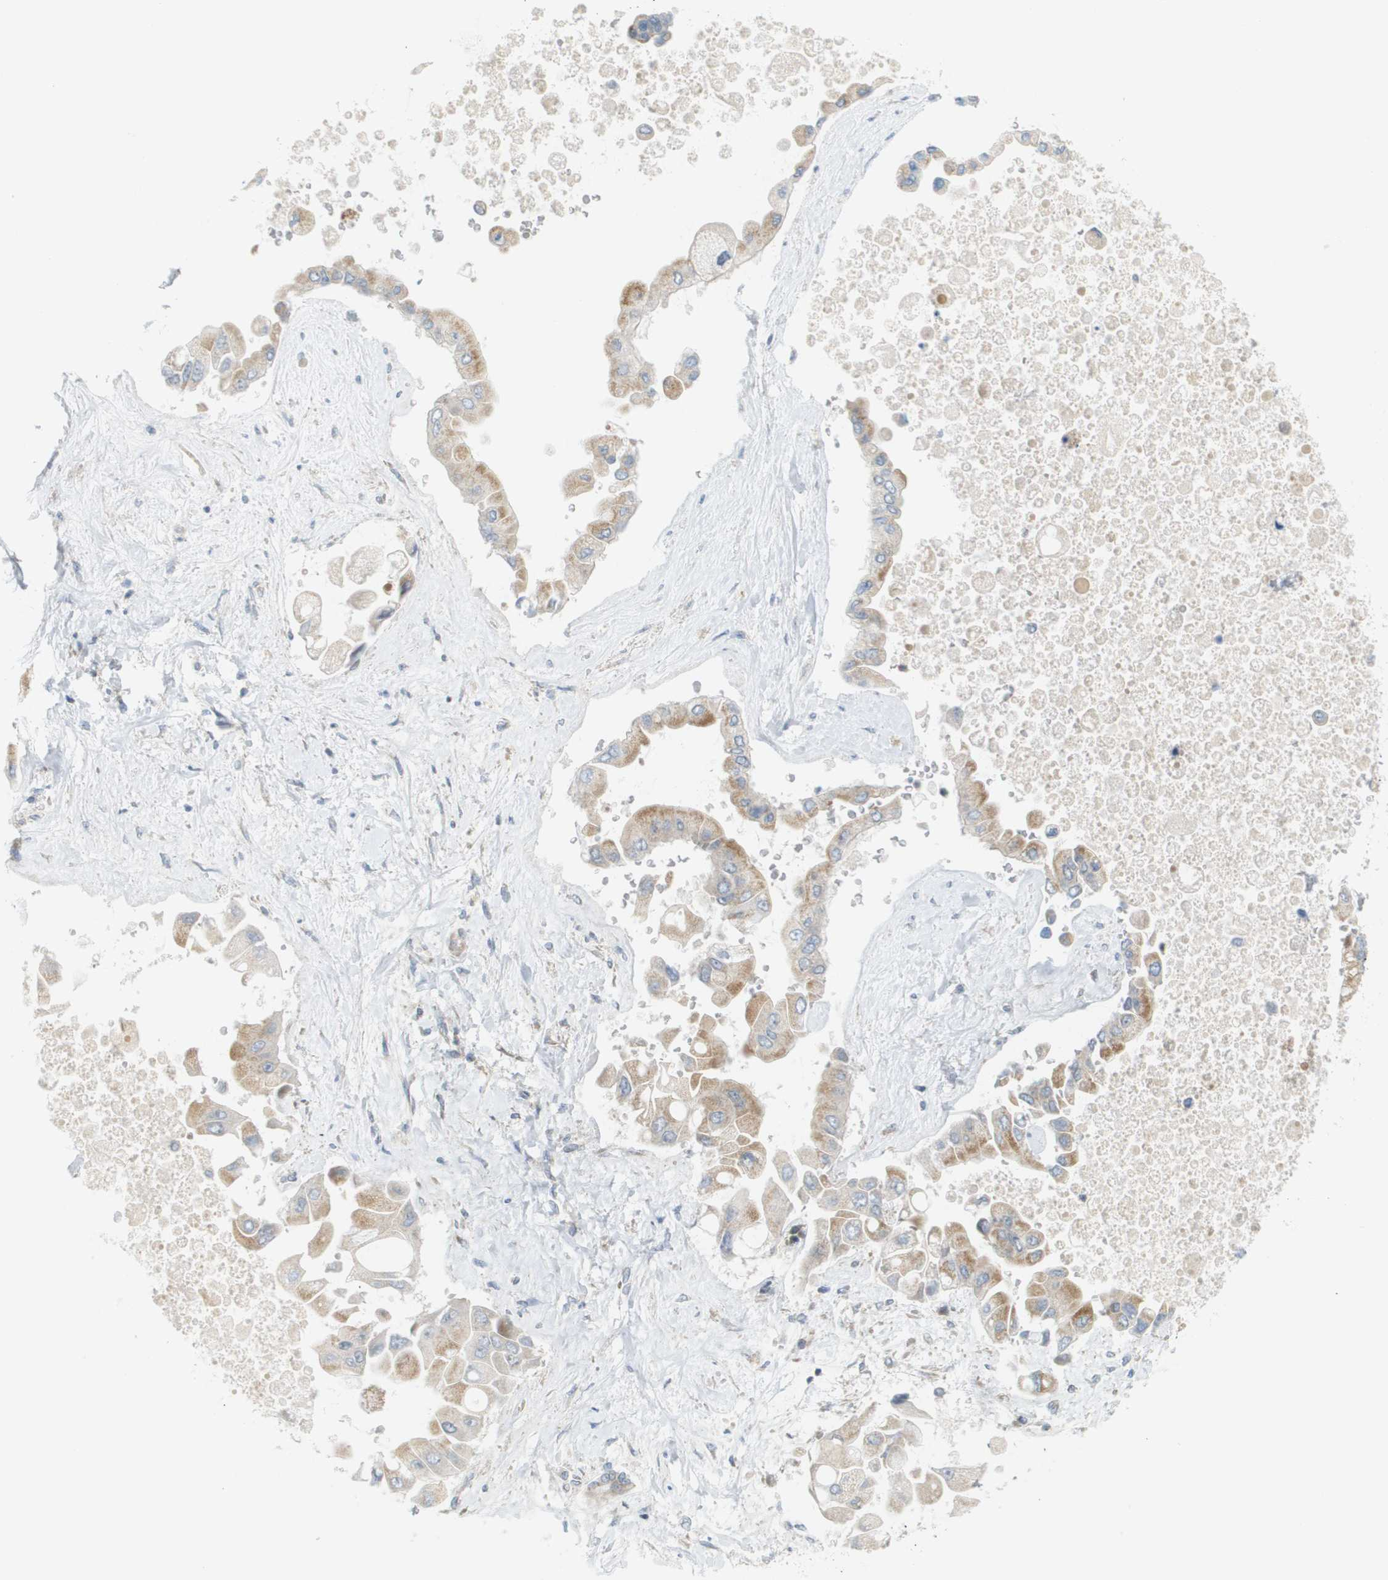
{"staining": {"intensity": "weak", "quantity": ">75%", "location": "cytoplasmic/membranous"}, "tissue": "liver cancer", "cell_type": "Tumor cells", "image_type": "cancer", "snomed": [{"axis": "morphology", "description": "Cholangiocarcinoma"}, {"axis": "topography", "description": "Liver"}], "caption": "This image shows immunohistochemistry staining of human liver cholangiocarcinoma, with low weak cytoplasmic/membranous positivity in about >75% of tumor cells.", "gene": "PROC", "patient": {"sex": "male", "age": 50}}